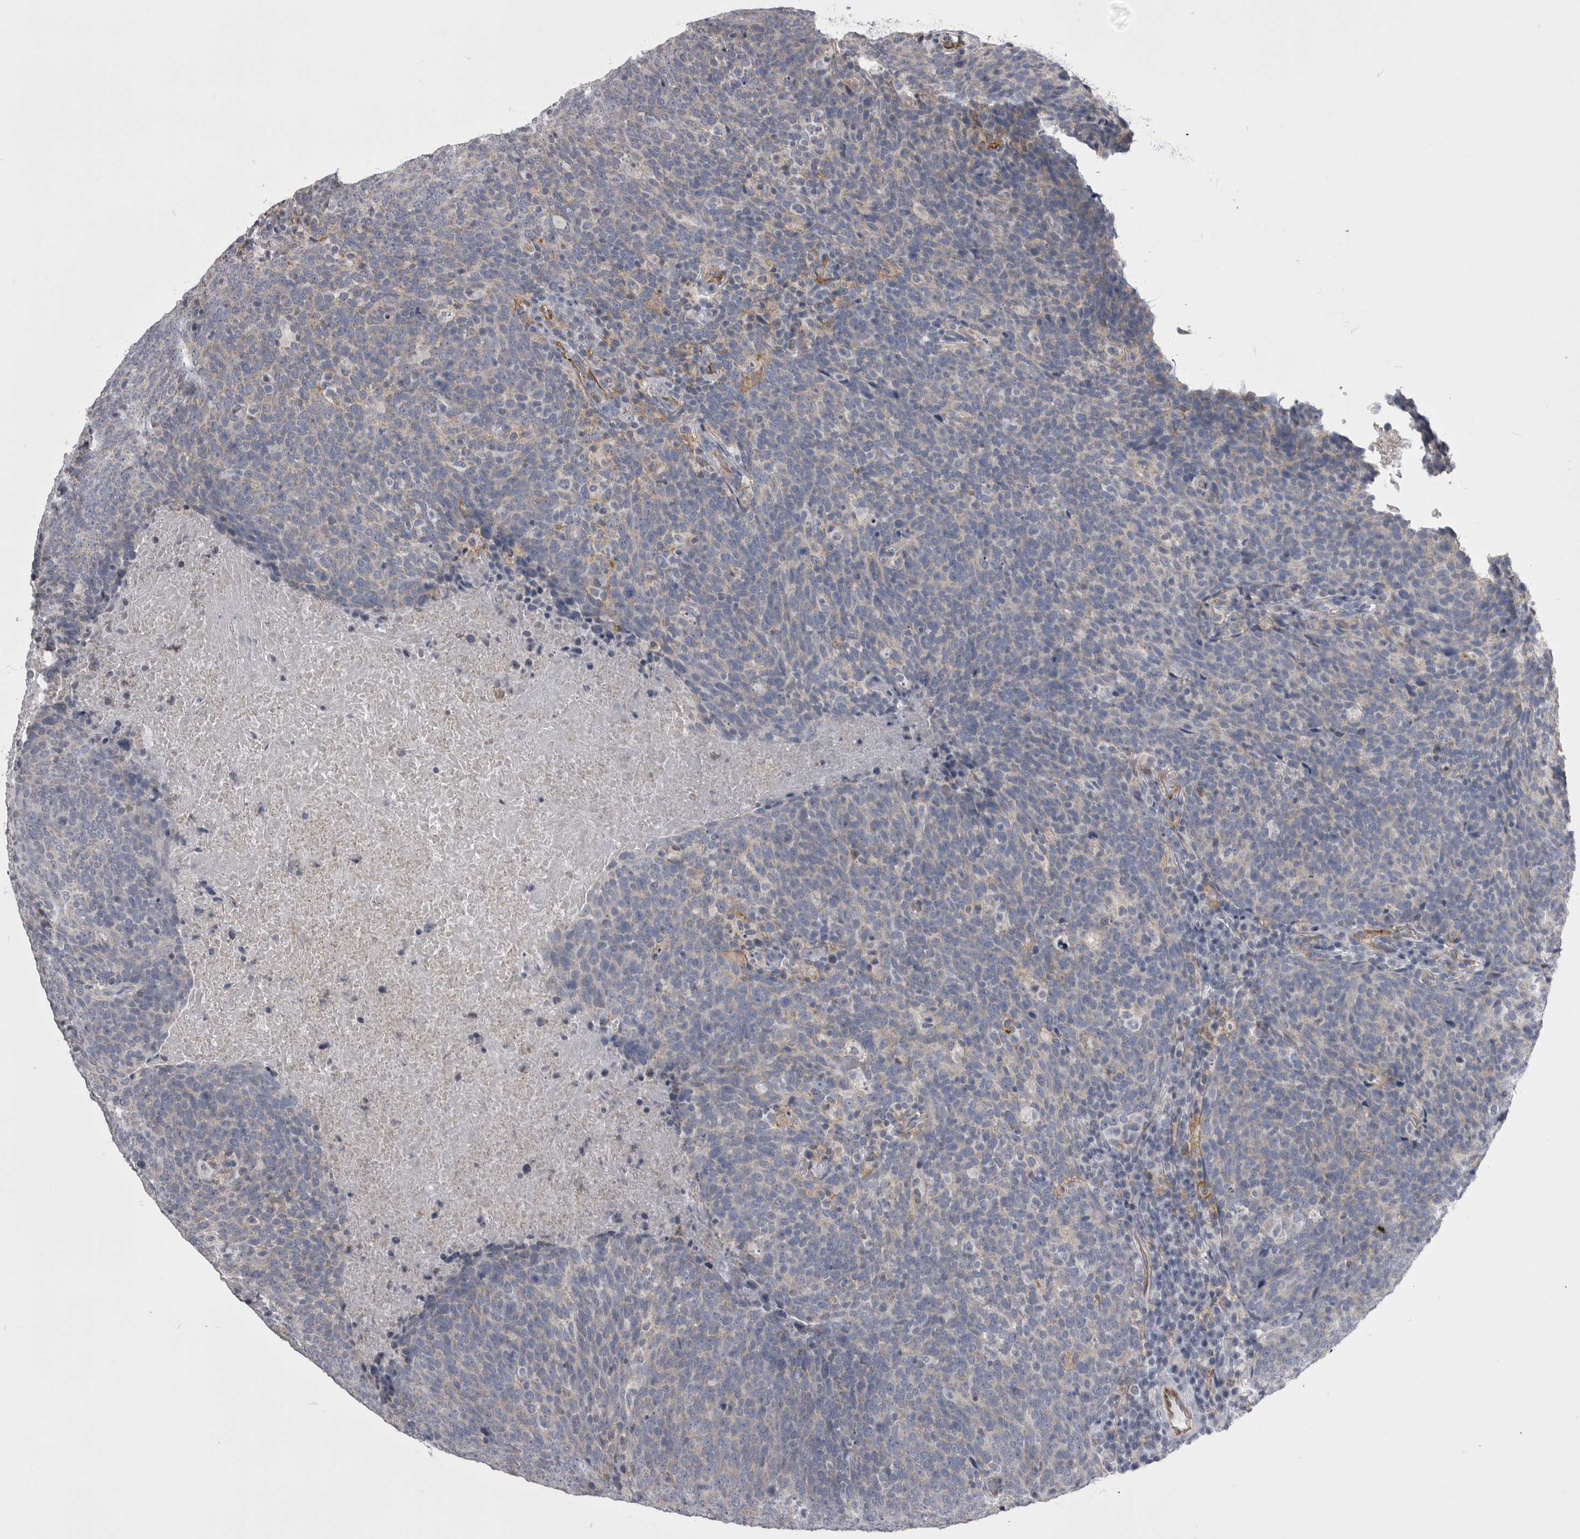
{"staining": {"intensity": "weak", "quantity": "<25%", "location": "cytoplasmic/membranous"}, "tissue": "head and neck cancer", "cell_type": "Tumor cells", "image_type": "cancer", "snomed": [{"axis": "morphology", "description": "Squamous cell carcinoma, NOS"}, {"axis": "morphology", "description": "Squamous cell carcinoma, metastatic, NOS"}, {"axis": "topography", "description": "Lymph node"}, {"axis": "topography", "description": "Head-Neck"}], "caption": "Tumor cells are negative for brown protein staining in head and neck metastatic squamous cell carcinoma. (Brightfield microscopy of DAB (3,3'-diaminobenzidine) immunohistochemistry (IHC) at high magnification).", "gene": "OPLAH", "patient": {"sex": "male", "age": 62}}